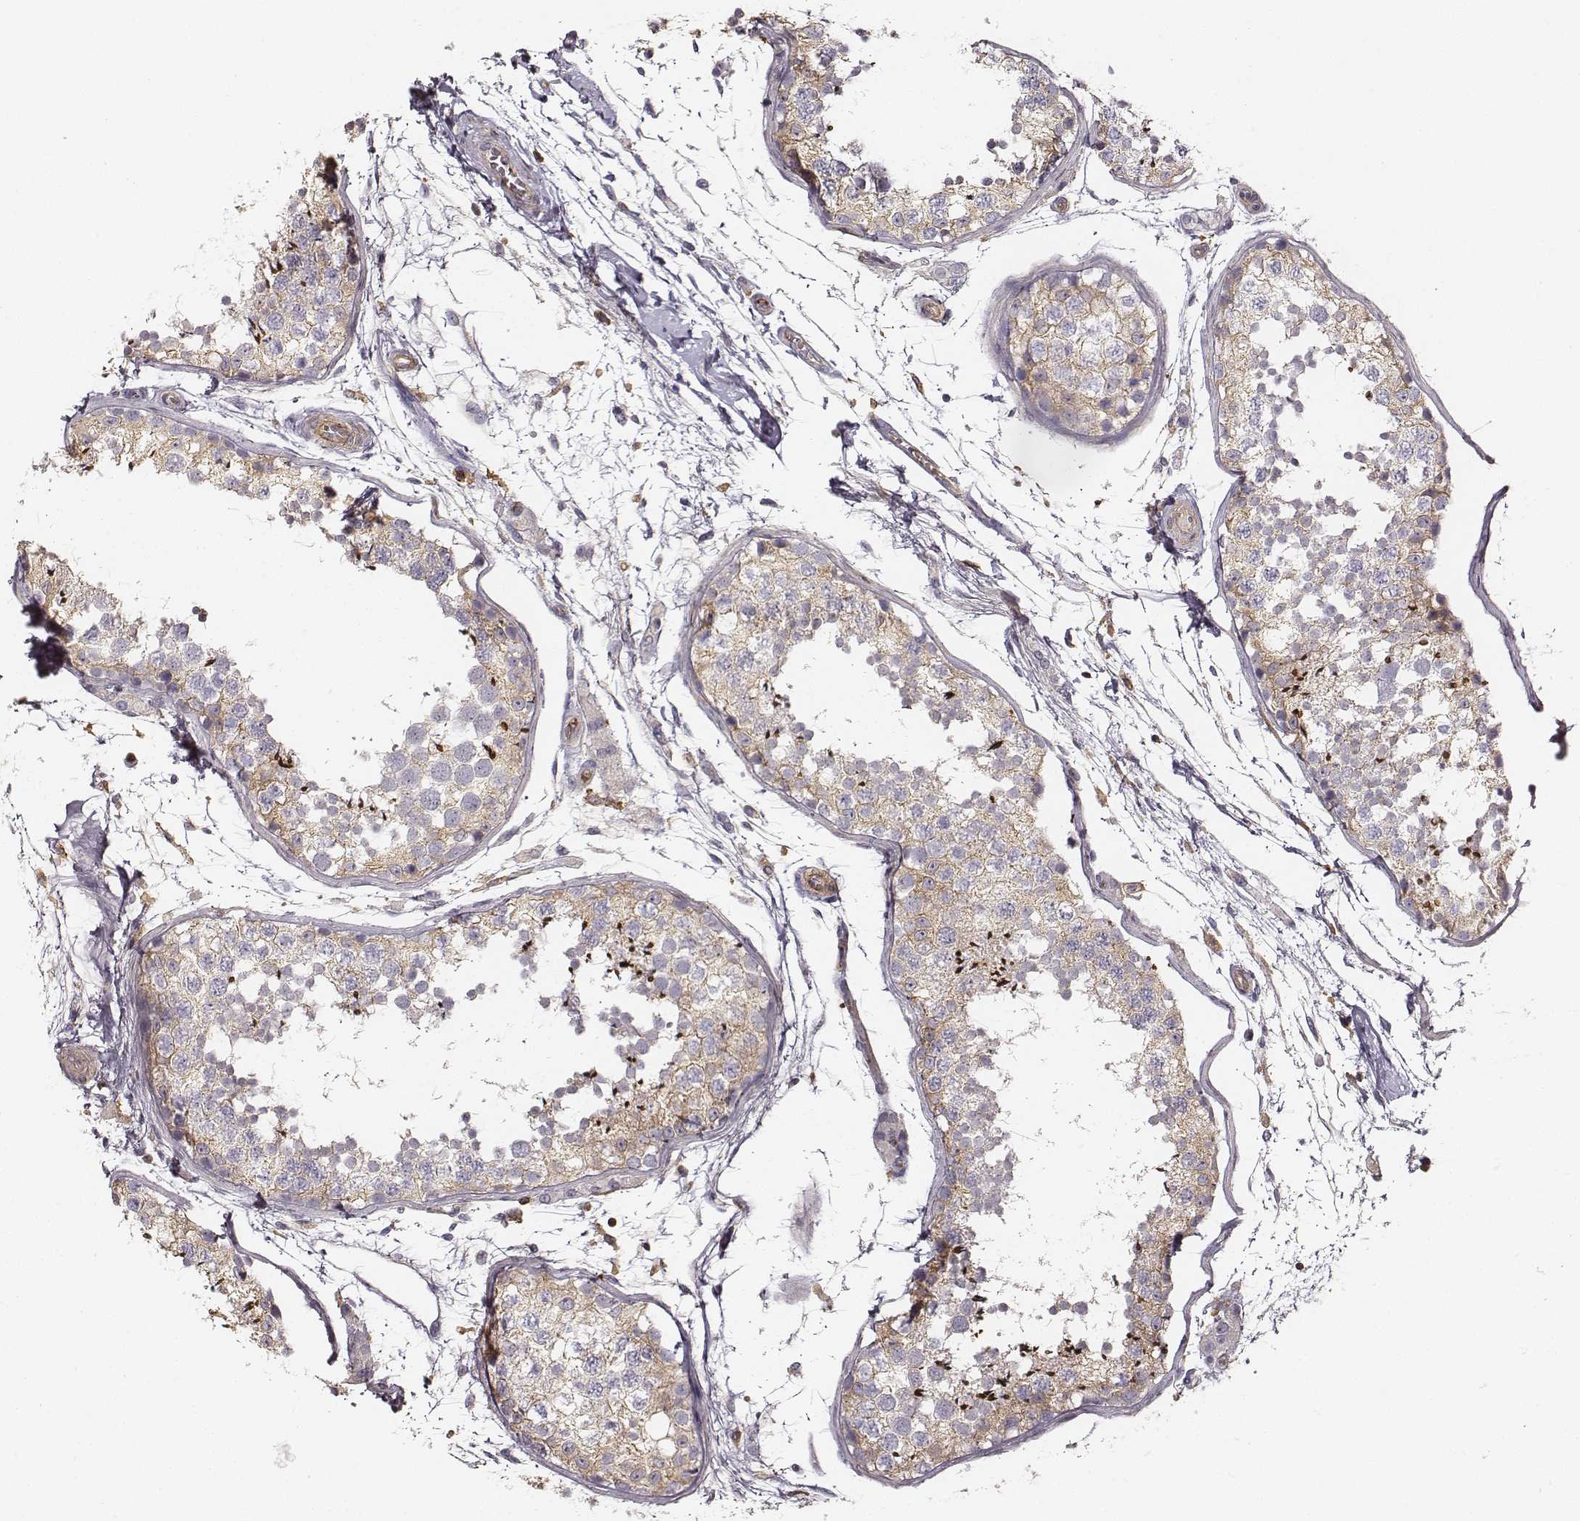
{"staining": {"intensity": "strong", "quantity": "<25%", "location": "cytoplasmic/membranous,nuclear"}, "tissue": "testis", "cell_type": "Cells in seminiferous ducts", "image_type": "normal", "snomed": [{"axis": "morphology", "description": "Normal tissue, NOS"}, {"axis": "topography", "description": "Testis"}], "caption": "Immunohistochemical staining of unremarkable human testis displays strong cytoplasmic/membranous,nuclear protein staining in about <25% of cells in seminiferous ducts.", "gene": "ZYX", "patient": {"sex": "male", "age": 29}}